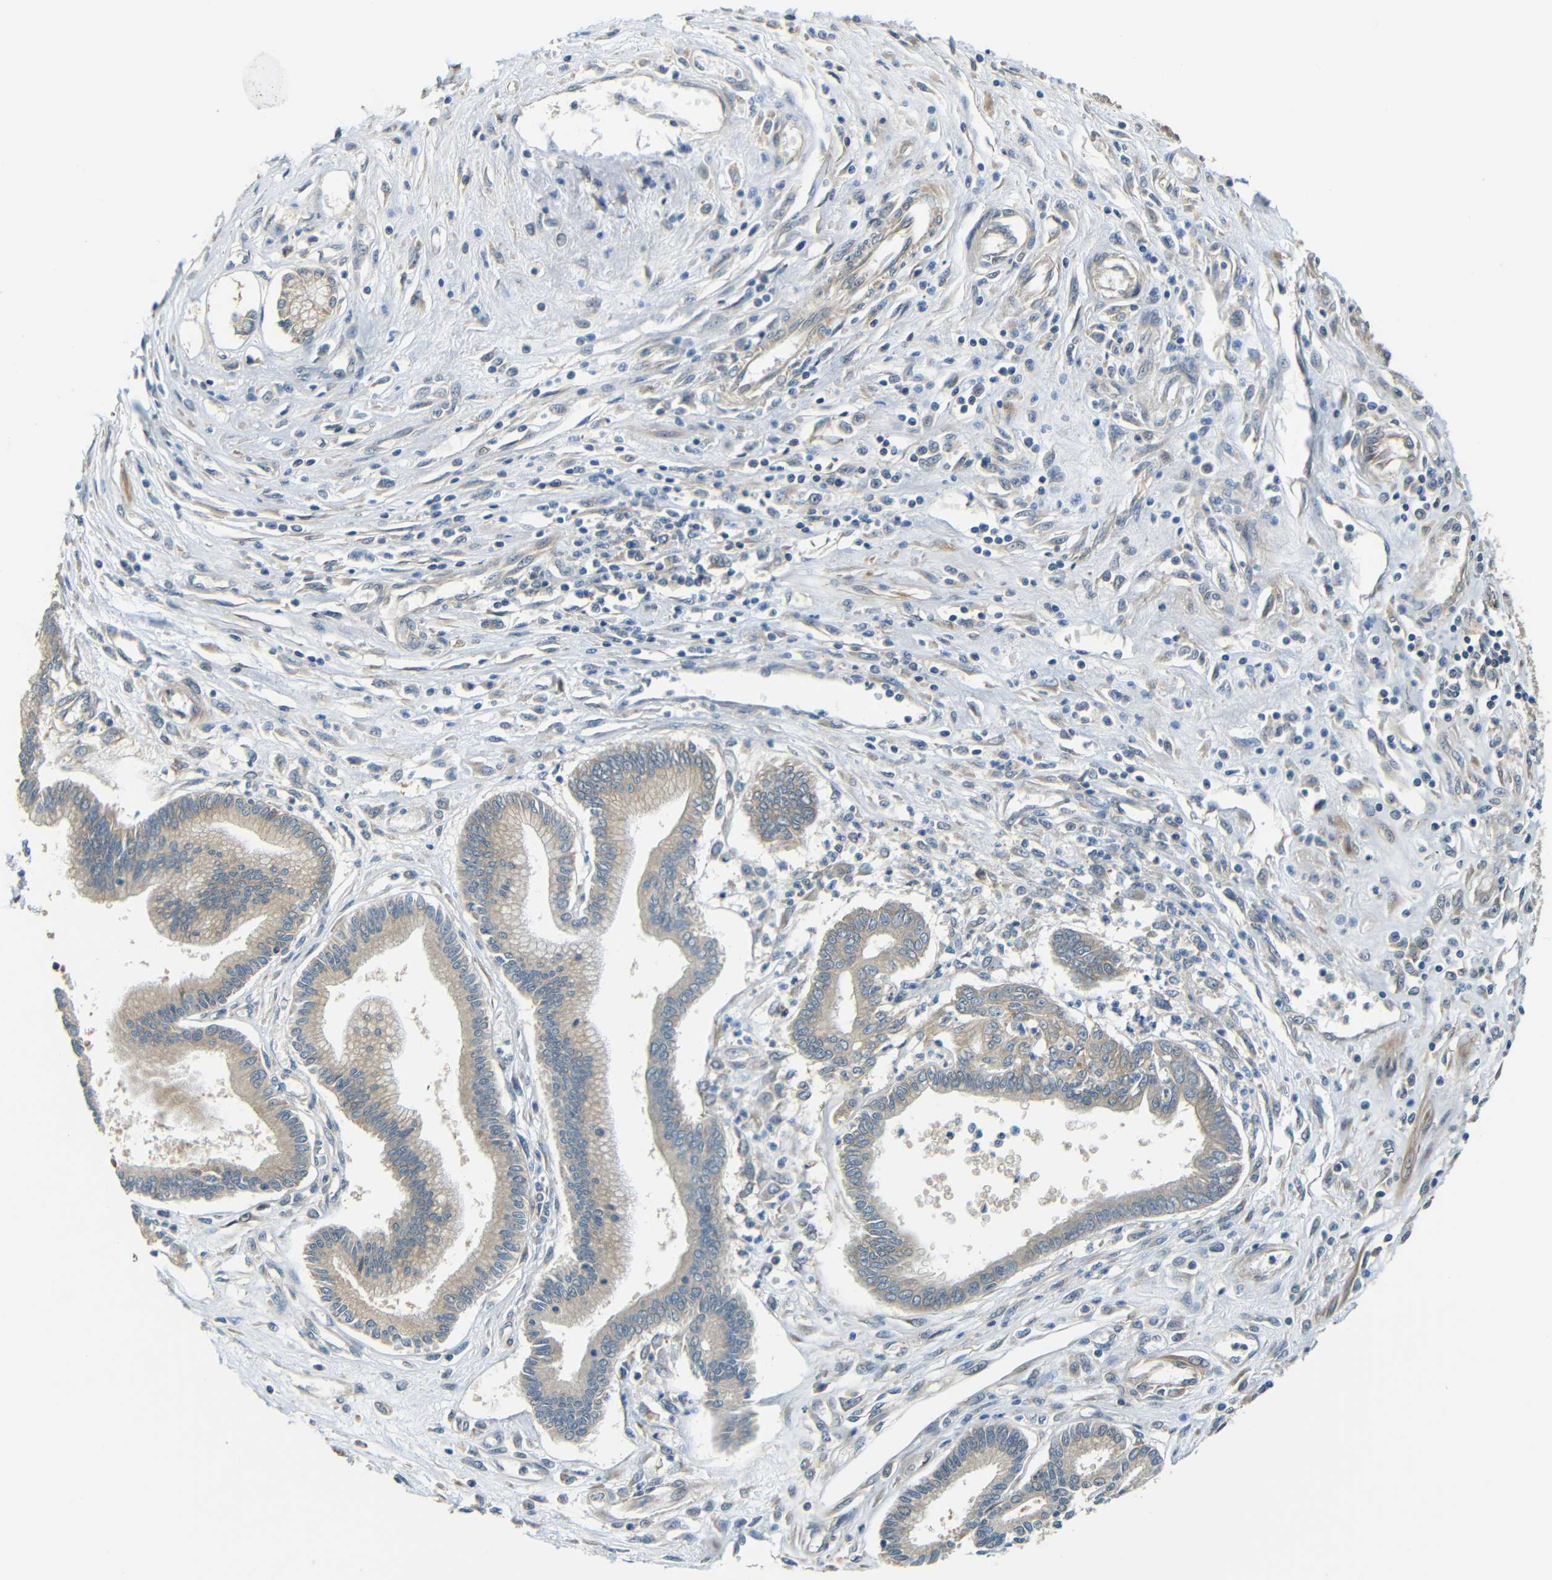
{"staining": {"intensity": "moderate", "quantity": ">75%", "location": "cytoplasmic/membranous"}, "tissue": "pancreatic cancer", "cell_type": "Tumor cells", "image_type": "cancer", "snomed": [{"axis": "morphology", "description": "Adenocarcinoma, NOS"}, {"axis": "topography", "description": "Pancreas"}], "caption": "High-power microscopy captured an IHC histopathology image of pancreatic adenocarcinoma, revealing moderate cytoplasmic/membranous staining in about >75% of tumor cells.", "gene": "FNDC3A", "patient": {"sex": "male", "age": 56}}